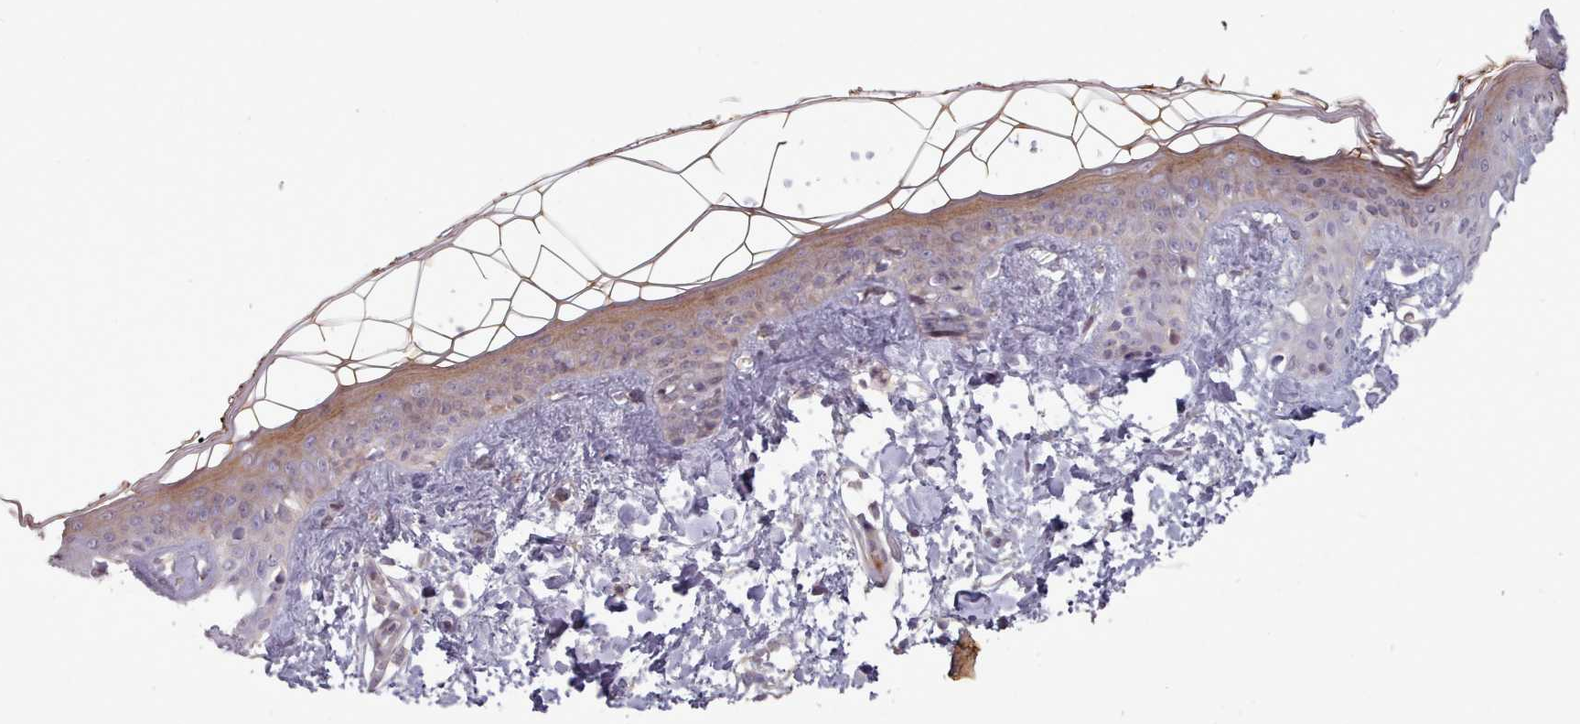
{"staining": {"intensity": "negative", "quantity": "none", "location": "none"}, "tissue": "skin", "cell_type": "Fibroblasts", "image_type": "normal", "snomed": [{"axis": "morphology", "description": "Normal tissue, NOS"}, {"axis": "topography", "description": "Skin"}], "caption": "Immunohistochemistry (IHC) image of benign skin stained for a protein (brown), which reveals no staining in fibroblasts.", "gene": "LEFTY1", "patient": {"sex": "female", "age": 34}}